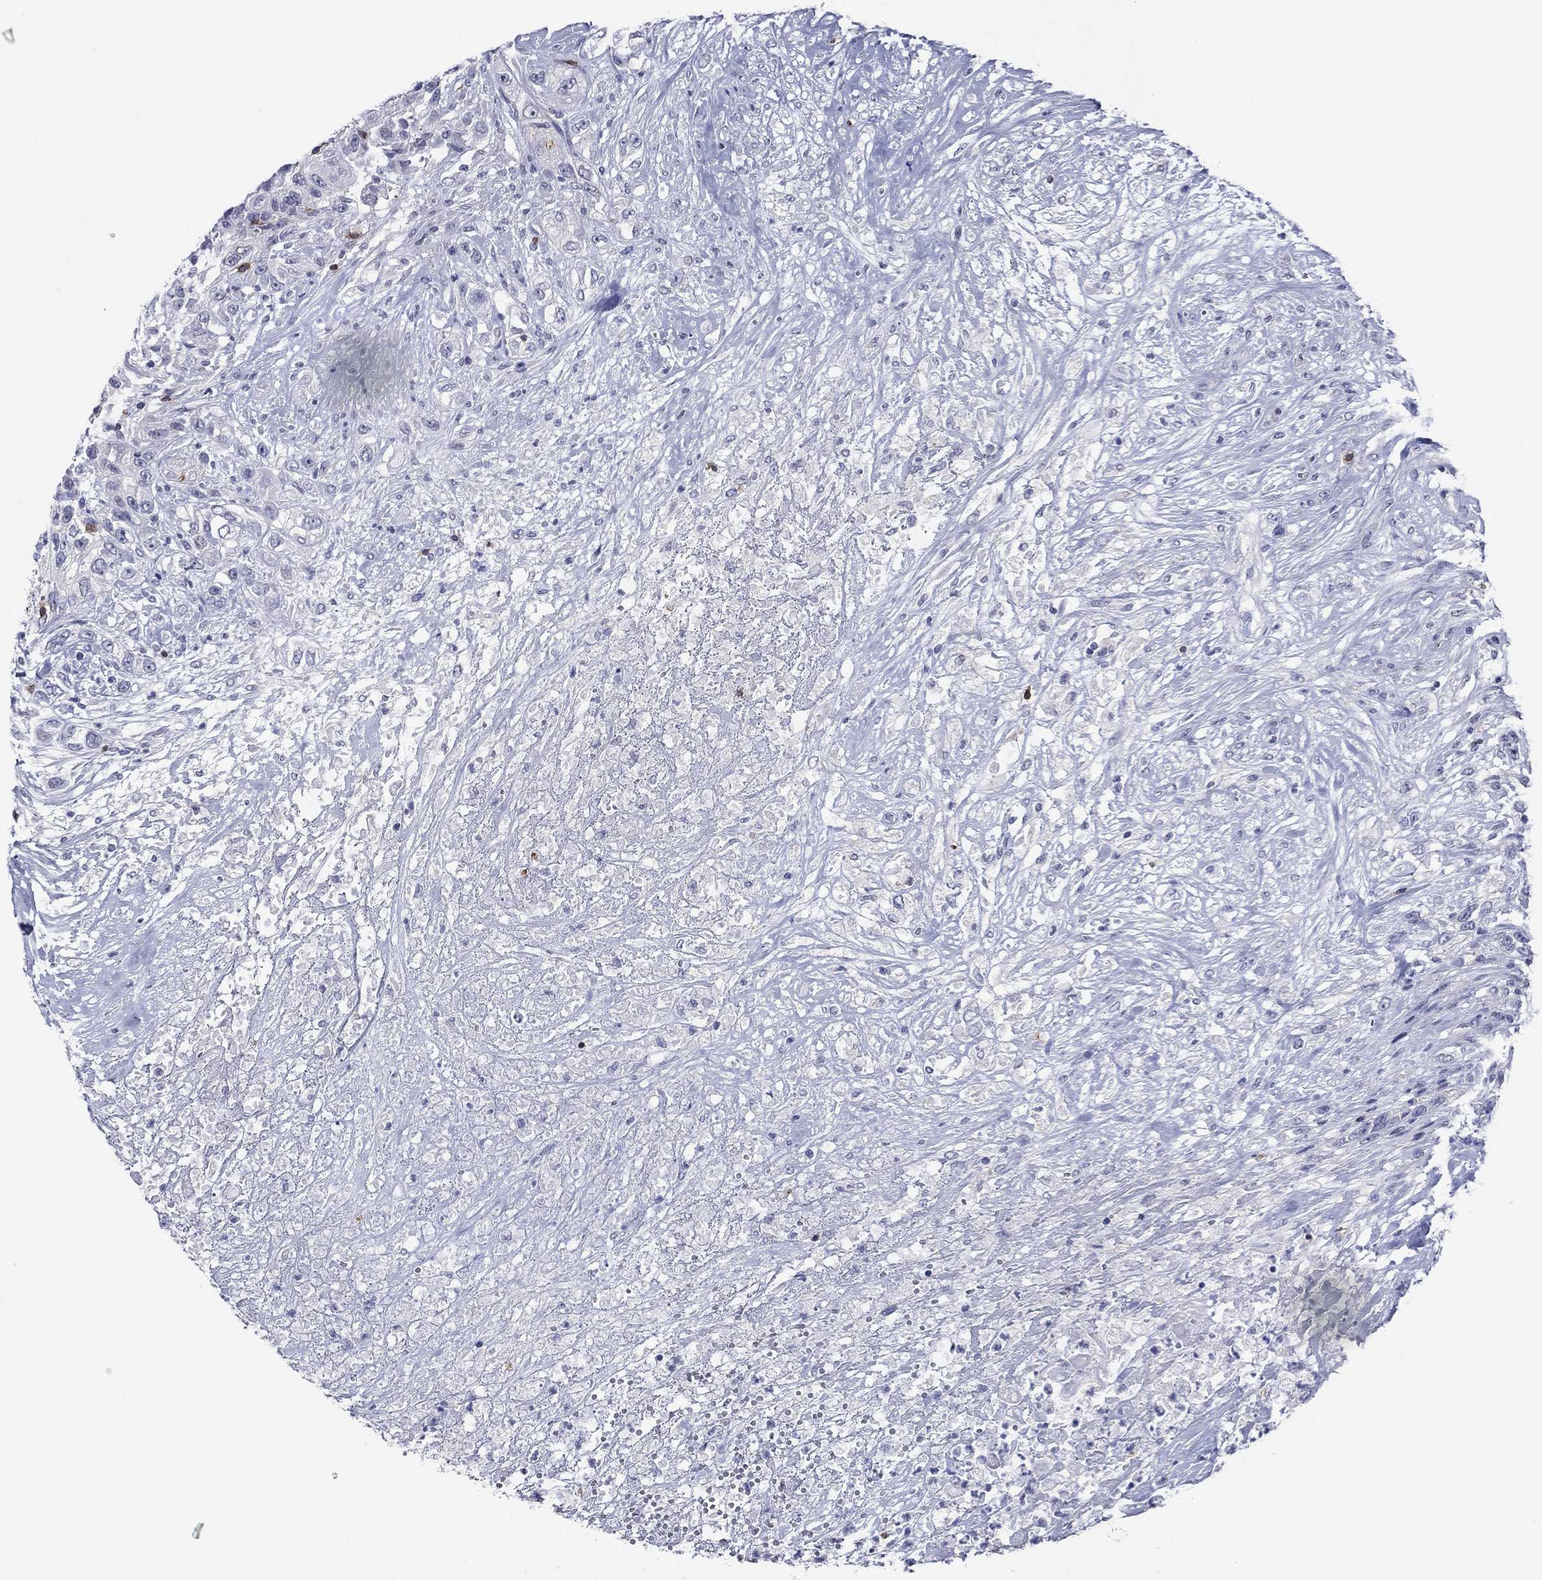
{"staining": {"intensity": "negative", "quantity": "none", "location": "none"}, "tissue": "urothelial cancer", "cell_type": "Tumor cells", "image_type": "cancer", "snomed": [{"axis": "morphology", "description": "Urothelial carcinoma, High grade"}, {"axis": "topography", "description": "Urinary bladder"}], "caption": "High power microscopy photomicrograph of an immunohistochemistry photomicrograph of urothelial carcinoma (high-grade), revealing no significant staining in tumor cells.", "gene": "ITGAE", "patient": {"sex": "female", "age": 56}}